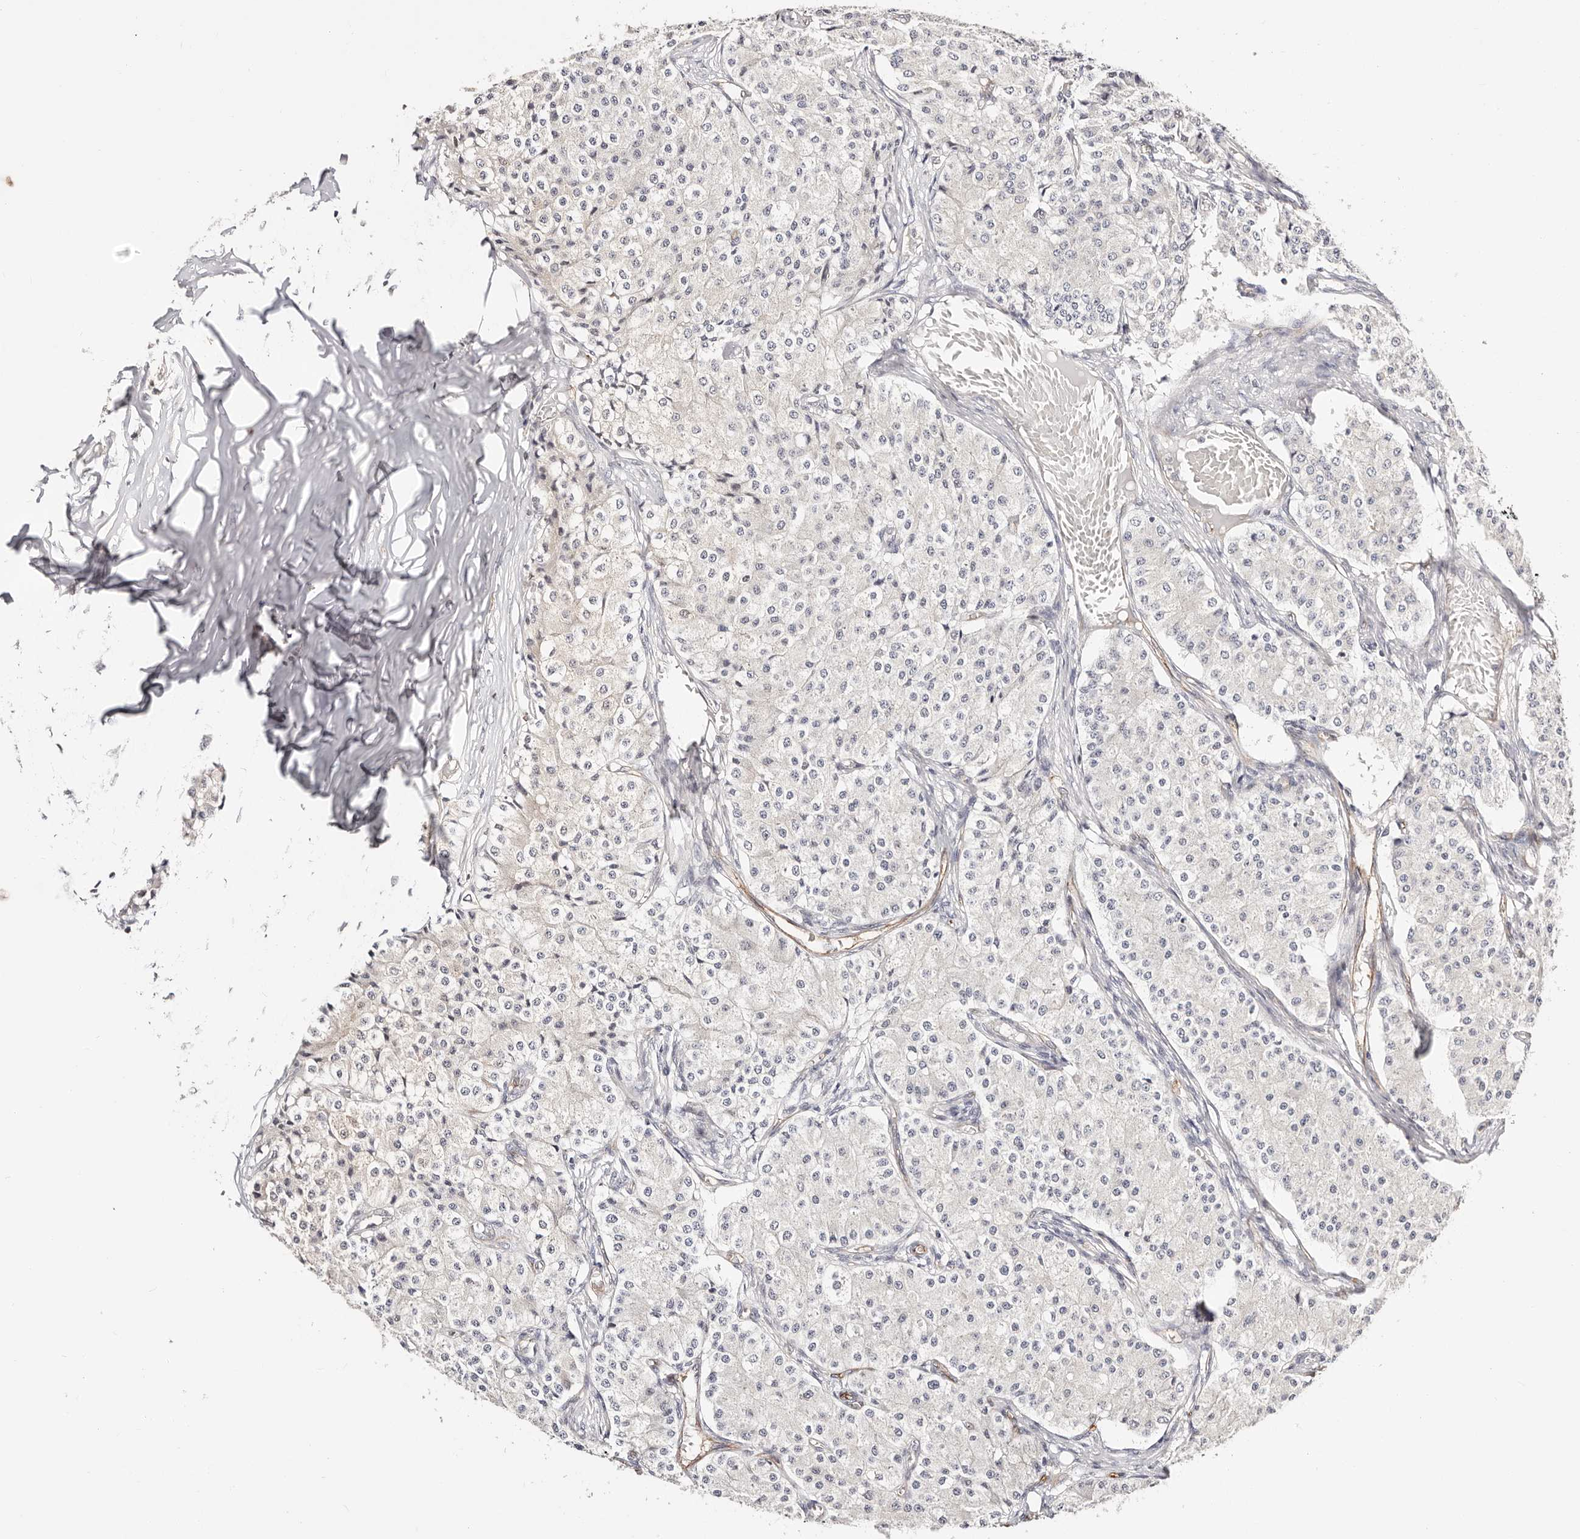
{"staining": {"intensity": "negative", "quantity": "none", "location": "none"}, "tissue": "carcinoid", "cell_type": "Tumor cells", "image_type": "cancer", "snomed": [{"axis": "morphology", "description": "Carcinoid, malignant, NOS"}, {"axis": "topography", "description": "Colon"}], "caption": "This is an immunohistochemistry (IHC) histopathology image of carcinoid. There is no expression in tumor cells.", "gene": "STAT5A", "patient": {"sex": "female", "age": 52}}